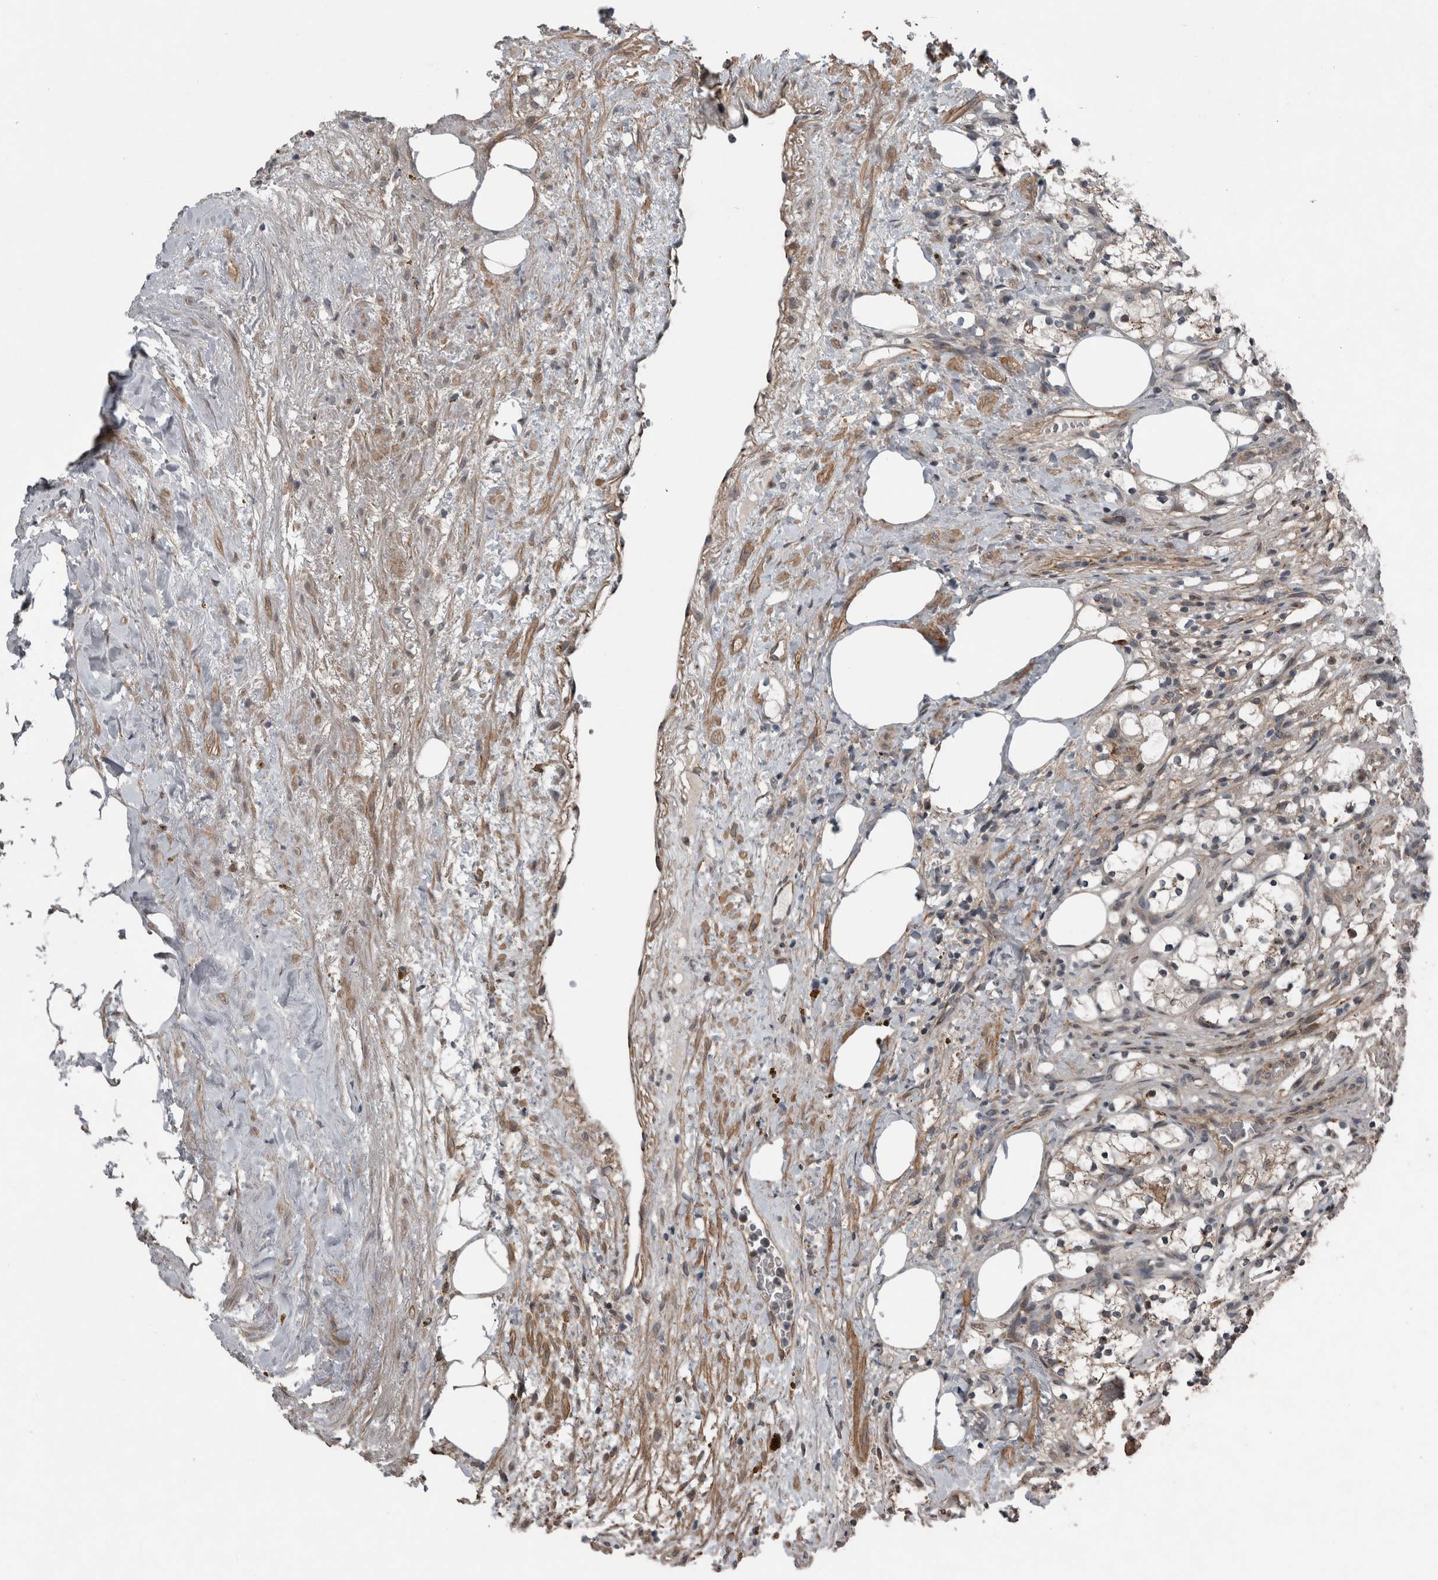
{"staining": {"intensity": "negative", "quantity": "none", "location": "none"}, "tissue": "renal cancer", "cell_type": "Tumor cells", "image_type": "cancer", "snomed": [{"axis": "morphology", "description": "Adenocarcinoma, NOS"}, {"axis": "topography", "description": "Kidney"}], "caption": "The immunohistochemistry (IHC) image has no significant staining in tumor cells of renal adenocarcinoma tissue.", "gene": "ZNF345", "patient": {"sex": "female", "age": 69}}